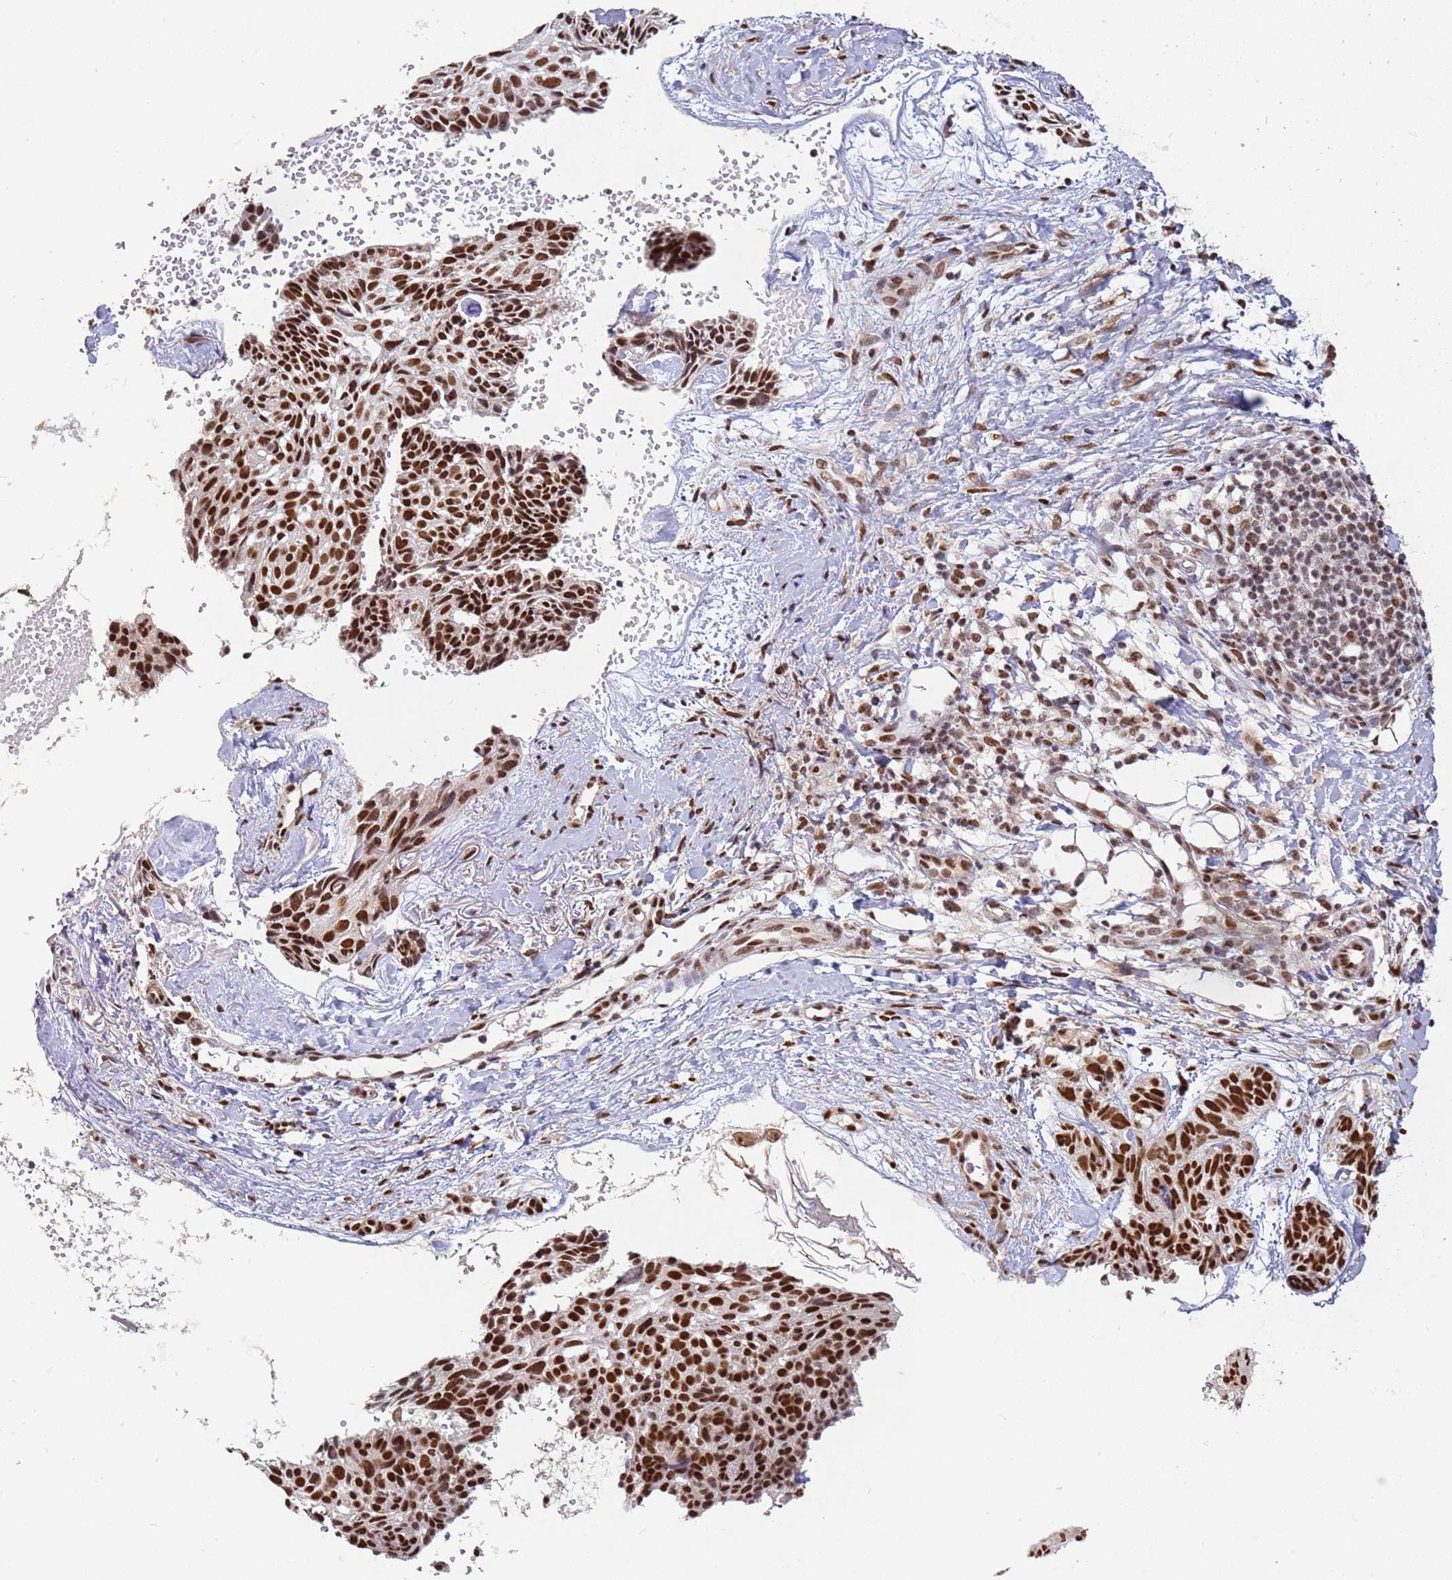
{"staining": {"intensity": "strong", "quantity": ">75%", "location": "nuclear"}, "tissue": "skin cancer", "cell_type": "Tumor cells", "image_type": "cancer", "snomed": [{"axis": "morphology", "description": "Normal tissue, NOS"}, {"axis": "morphology", "description": "Basal cell carcinoma"}, {"axis": "topography", "description": "Skin"}], "caption": "A photomicrograph showing strong nuclear staining in approximately >75% of tumor cells in skin cancer, as visualized by brown immunohistochemical staining.", "gene": "ESF1", "patient": {"sex": "male", "age": 66}}